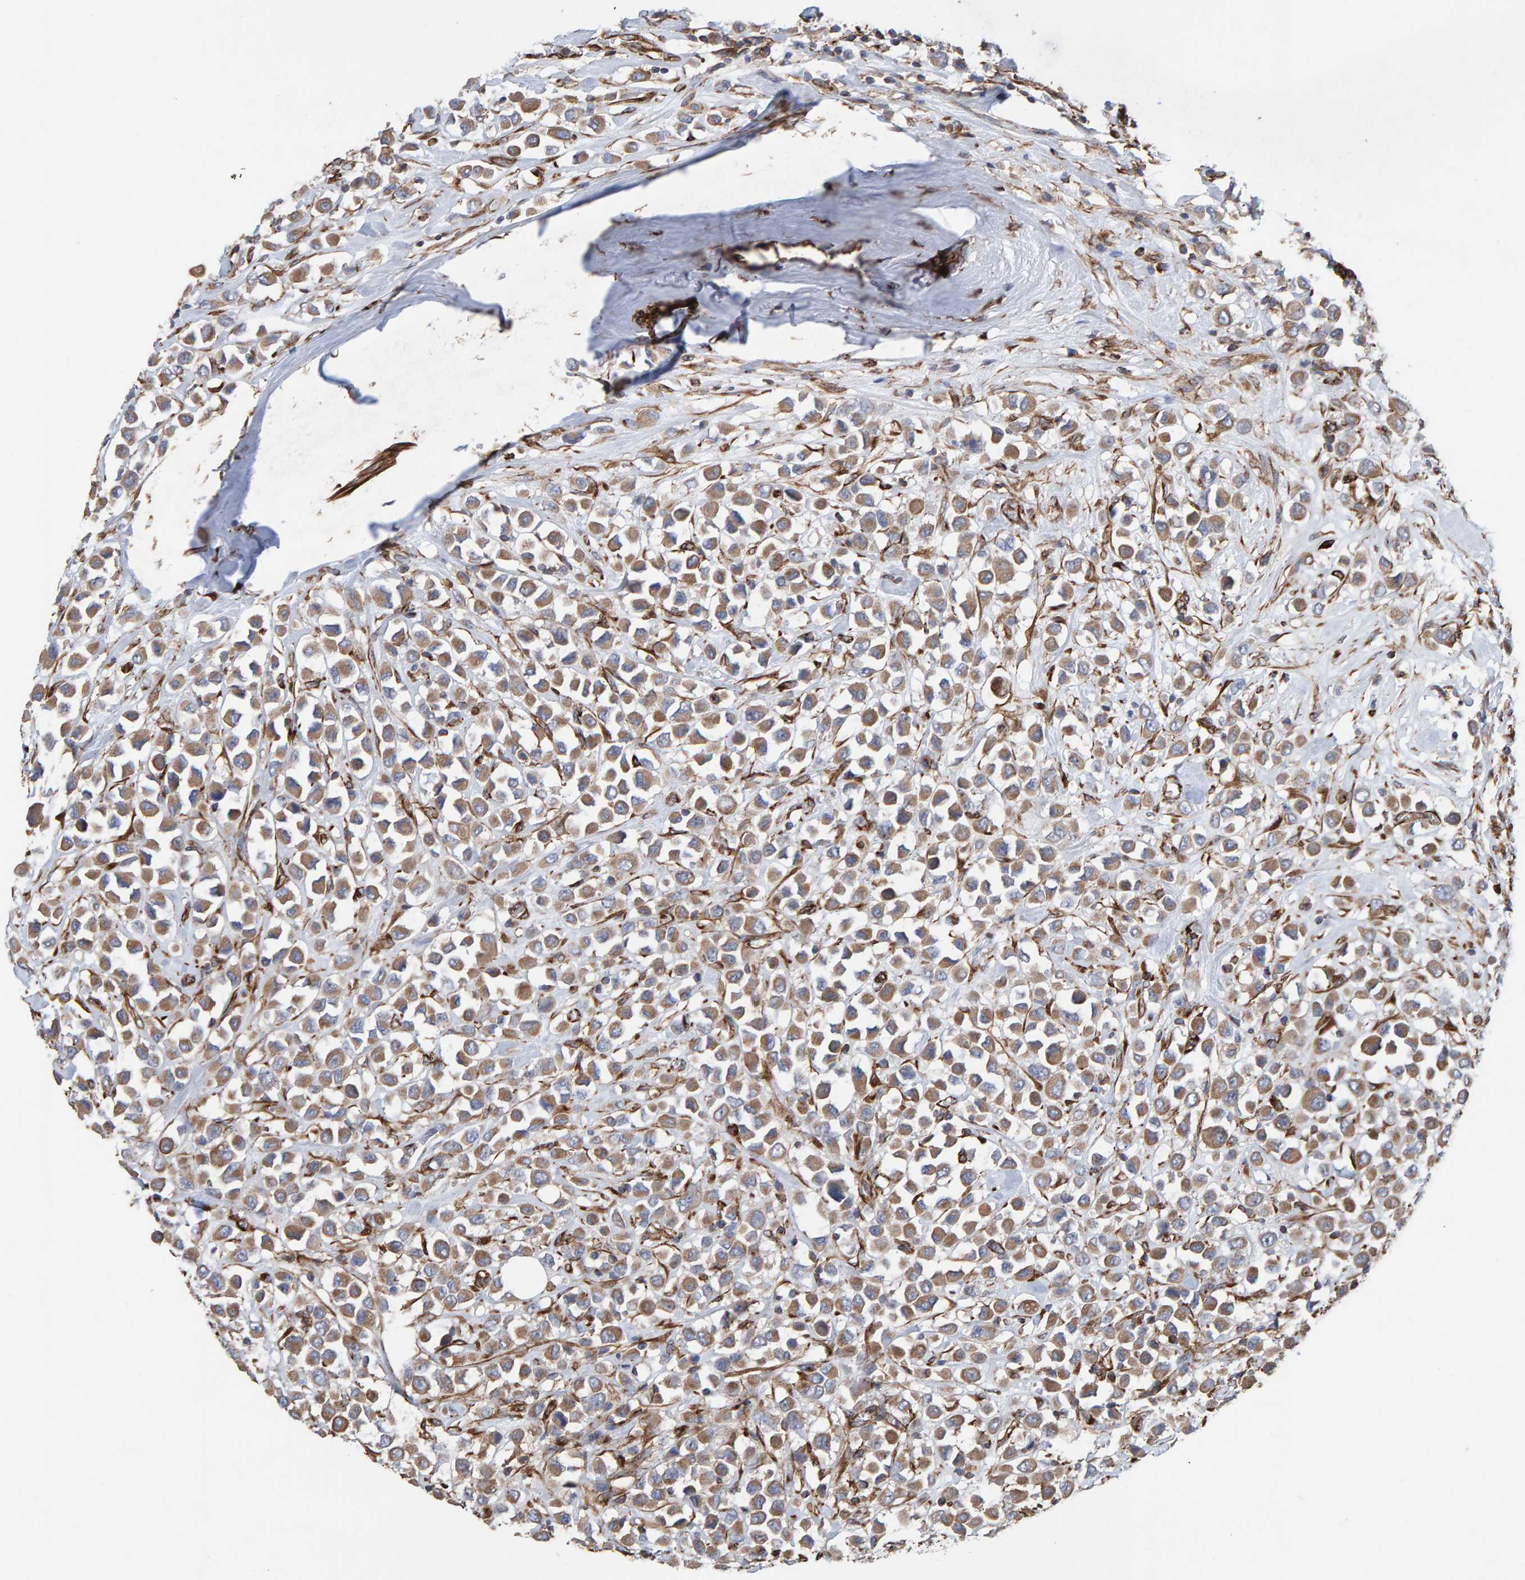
{"staining": {"intensity": "weak", "quantity": ">75%", "location": "cytoplasmic/membranous"}, "tissue": "breast cancer", "cell_type": "Tumor cells", "image_type": "cancer", "snomed": [{"axis": "morphology", "description": "Duct carcinoma"}, {"axis": "topography", "description": "Breast"}], "caption": "Brown immunohistochemical staining in human invasive ductal carcinoma (breast) reveals weak cytoplasmic/membranous positivity in approximately >75% of tumor cells.", "gene": "ZNF347", "patient": {"sex": "female", "age": 61}}